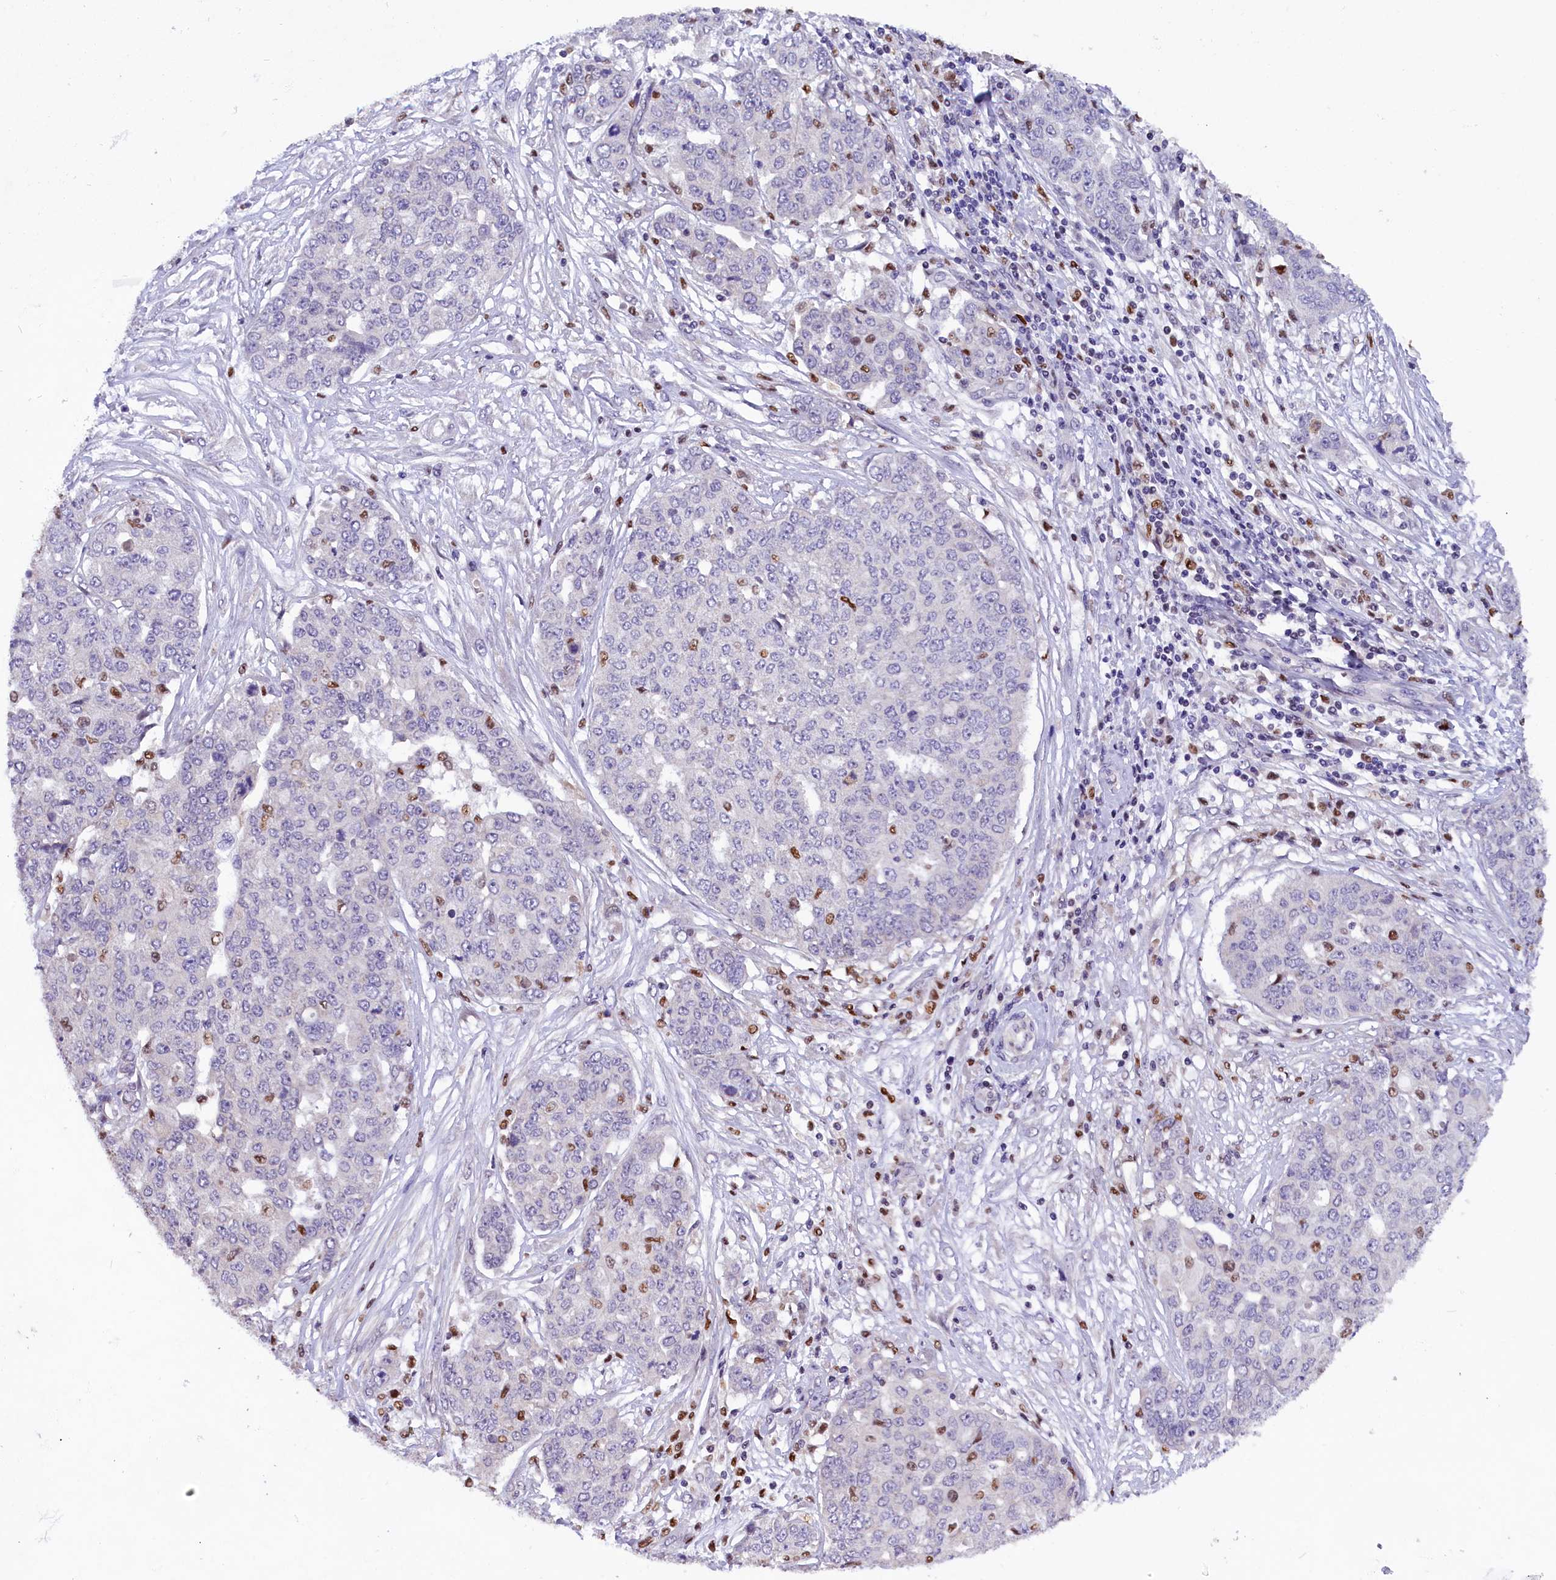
{"staining": {"intensity": "moderate", "quantity": "<25%", "location": "nuclear"}, "tissue": "ovarian cancer", "cell_type": "Tumor cells", "image_type": "cancer", "snomed": [{"axis": "morphology", "description": "Cystadenocarcinoma, serous, NOS"}, {"axis": "topography", "description": "Soft tissue"}, {"axis": "topography", "description": "Ovary"}], "caption": "DAB immunohistochemical staining of human ovarian cancer (serous cystadenocarcinoma) reveals moderate nuclear protein staining in approximately <25% of tumor cells.", "gene": "BTBD9", "patient": {"sex": "female", "age": 57}}